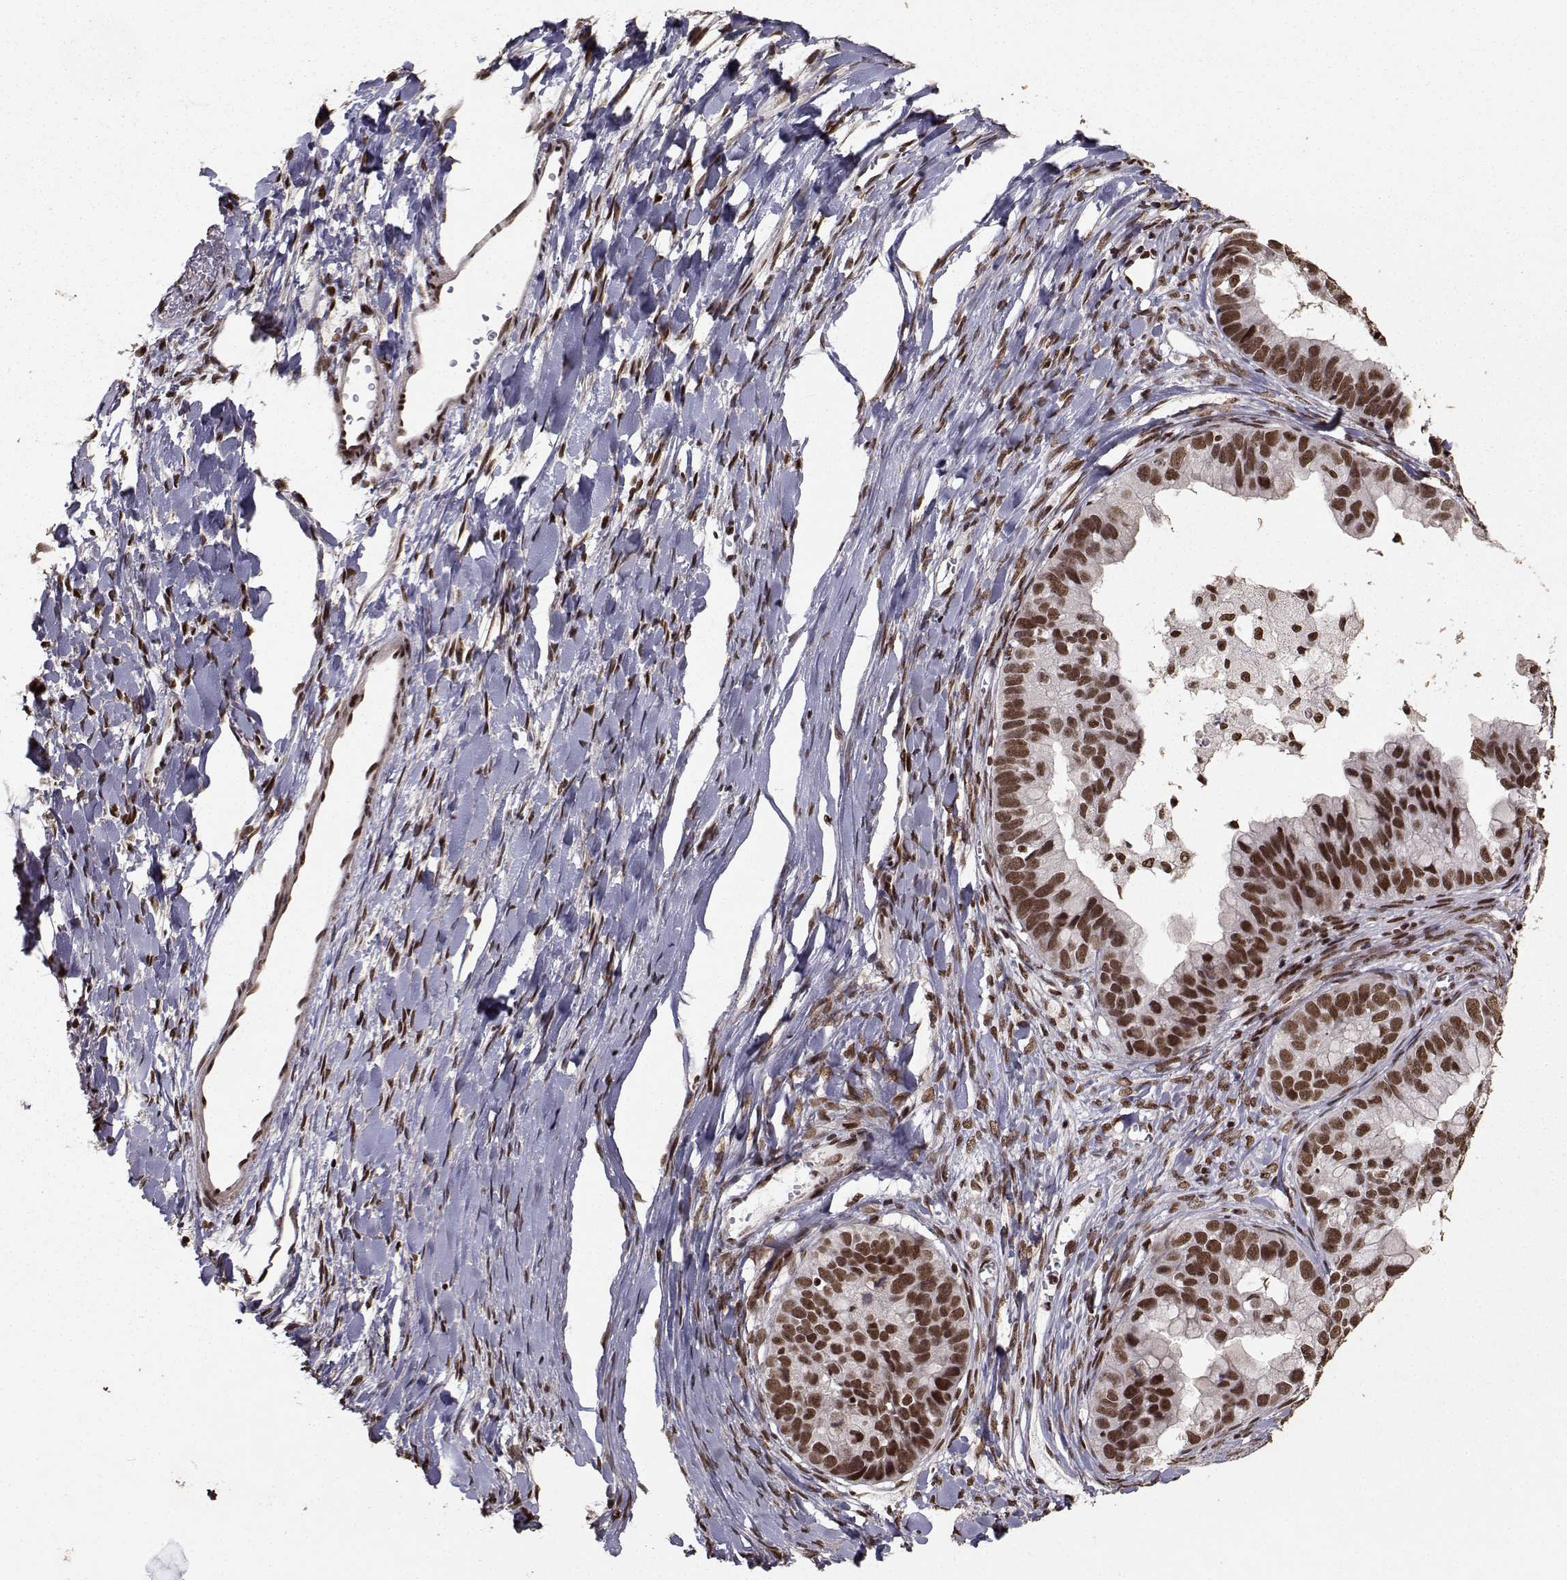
{"staining": {"intensity": "strong", "quantity": ">75%", "location": "nuclear"}, "tissue": "ovarian cancer", "cell_type": "Tumor cells", "image_type": "cancer", "snomed": [{"axis": "morphology", "description": "Cystadenocarcinoma, mucinous, NOS"}, {"axis": "topography", "description": "Ovary"}], "caption": "Immunohistochemistry (IHC) histopathology image of neoplastic tissue: human ovarian mucinous cystadenocarcinoma stained using immunohistochemistry (IHC) demonstrates high levels of strong protein expression localized specifically in the nuclear of tumor cells, appearing as a nuclear brown color.", "gene": "SF1", "patient": {"sex": "female", "age": 76}}